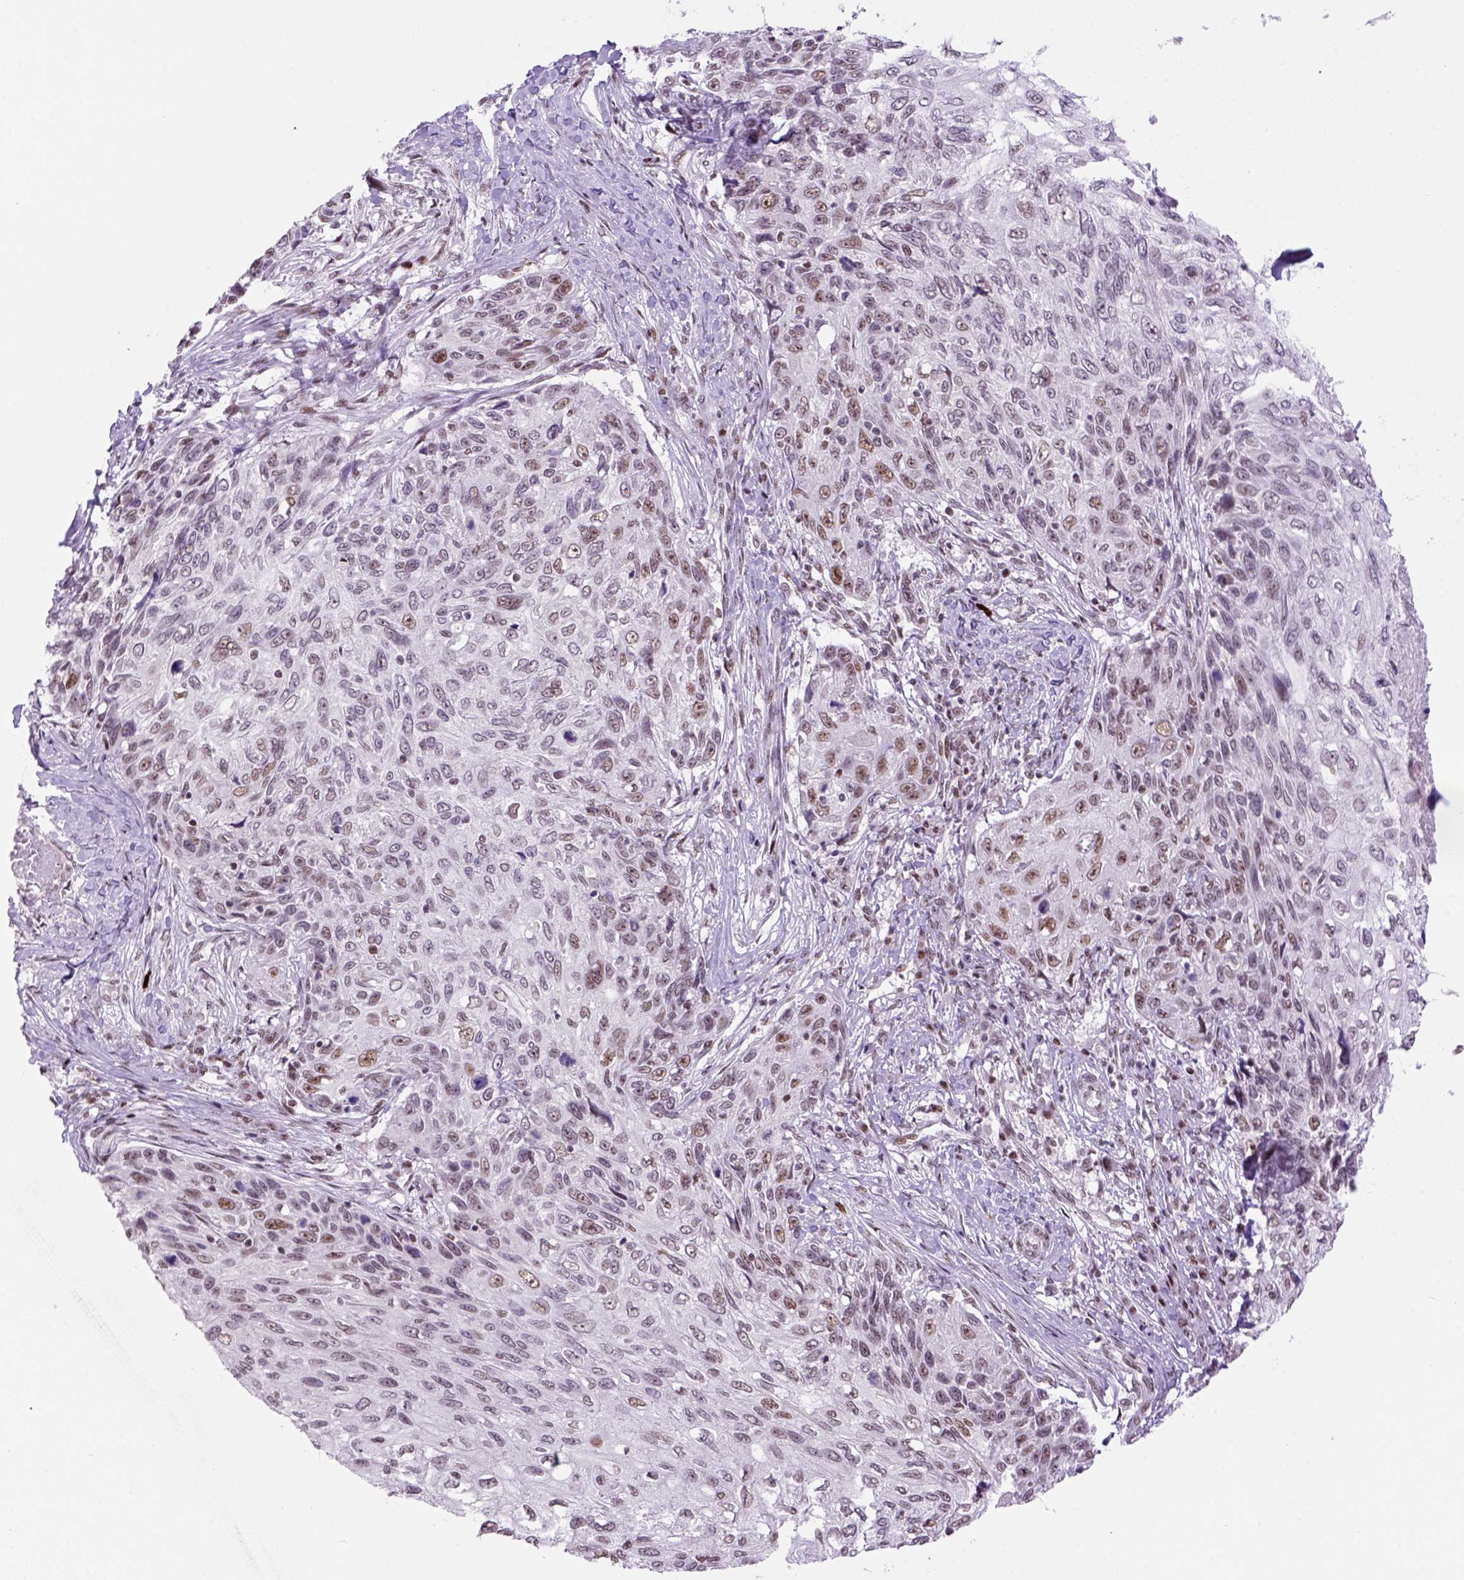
{"staining": {"intensity": "moderate", "quantity": "<25%", "location": "nuclear"}, "tissue": "skin cancer", "cell_type": "Tumor cells", "image_type": "cancer", "snomed": [{"axis": "morphology", "description": "Squamous cell carcinoma, NOS"}, {"axis": "topography", "description": "Skin"}], "caption": "Skin cancer (squamous cell carcinoma) tissue displays moderate nuclear expression in approximately <25% of tumor cells", "gene": "TBPL1", "patient": {"sex": "male", "age": 92}}